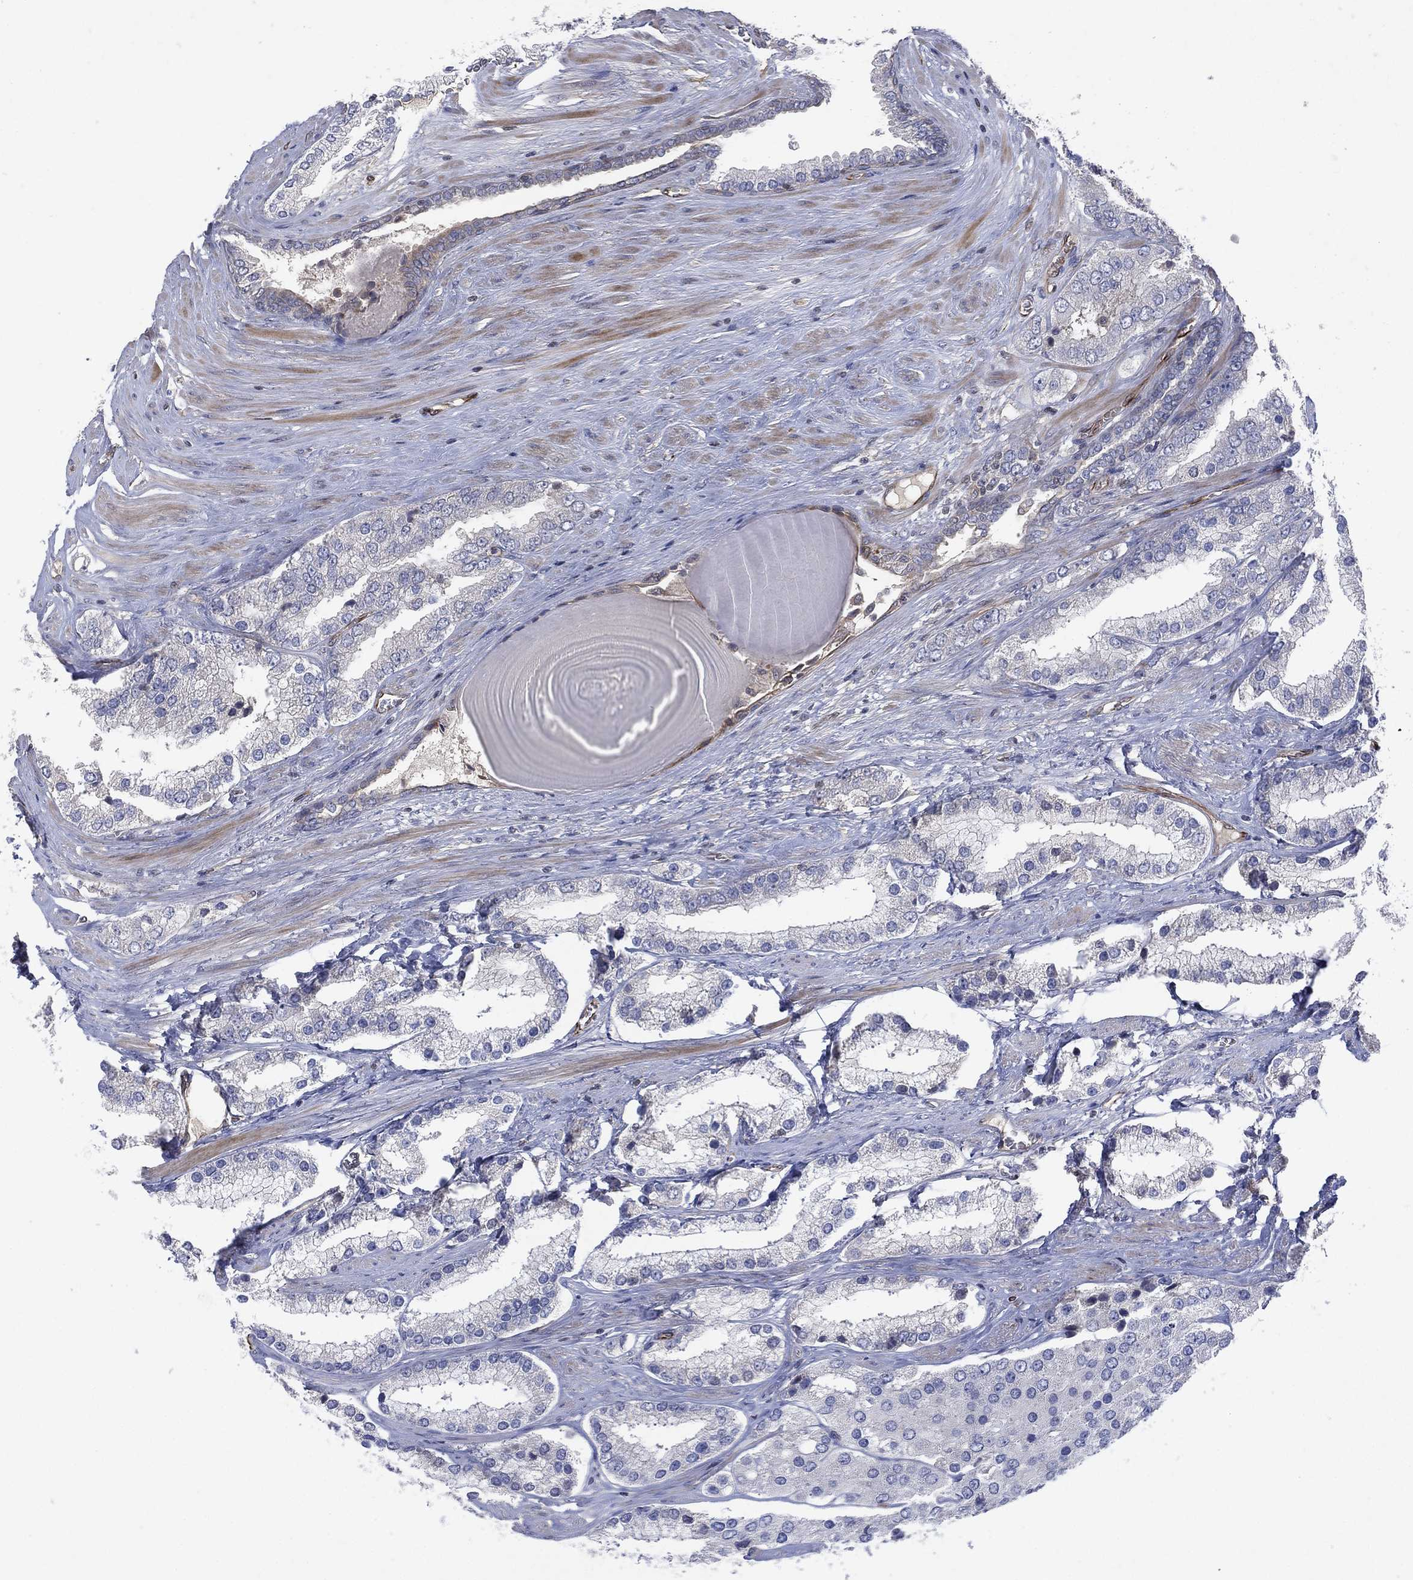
{"staining": {"intensity": "negative", "quantity": "none", "location": "none"}, "tissue": "prostate cancer", "cell_type": "Tumor cells", "image_type": "cancer", "snomed": [{"axis": "morphology", "description": "Adenocarcinoma, Low grade"}, {"axis": "topography", "description": "Prostate"}], "caption": "Prostate low-grade adenocarcinoma was stained to show a protein in brown. There is no significant expression in tumor cells. (DAB immunohistochemistry (IHC) with hematoxylin counter stain).", "gene": "FLI1", "patient": {"sex": "male", "age": 69}}